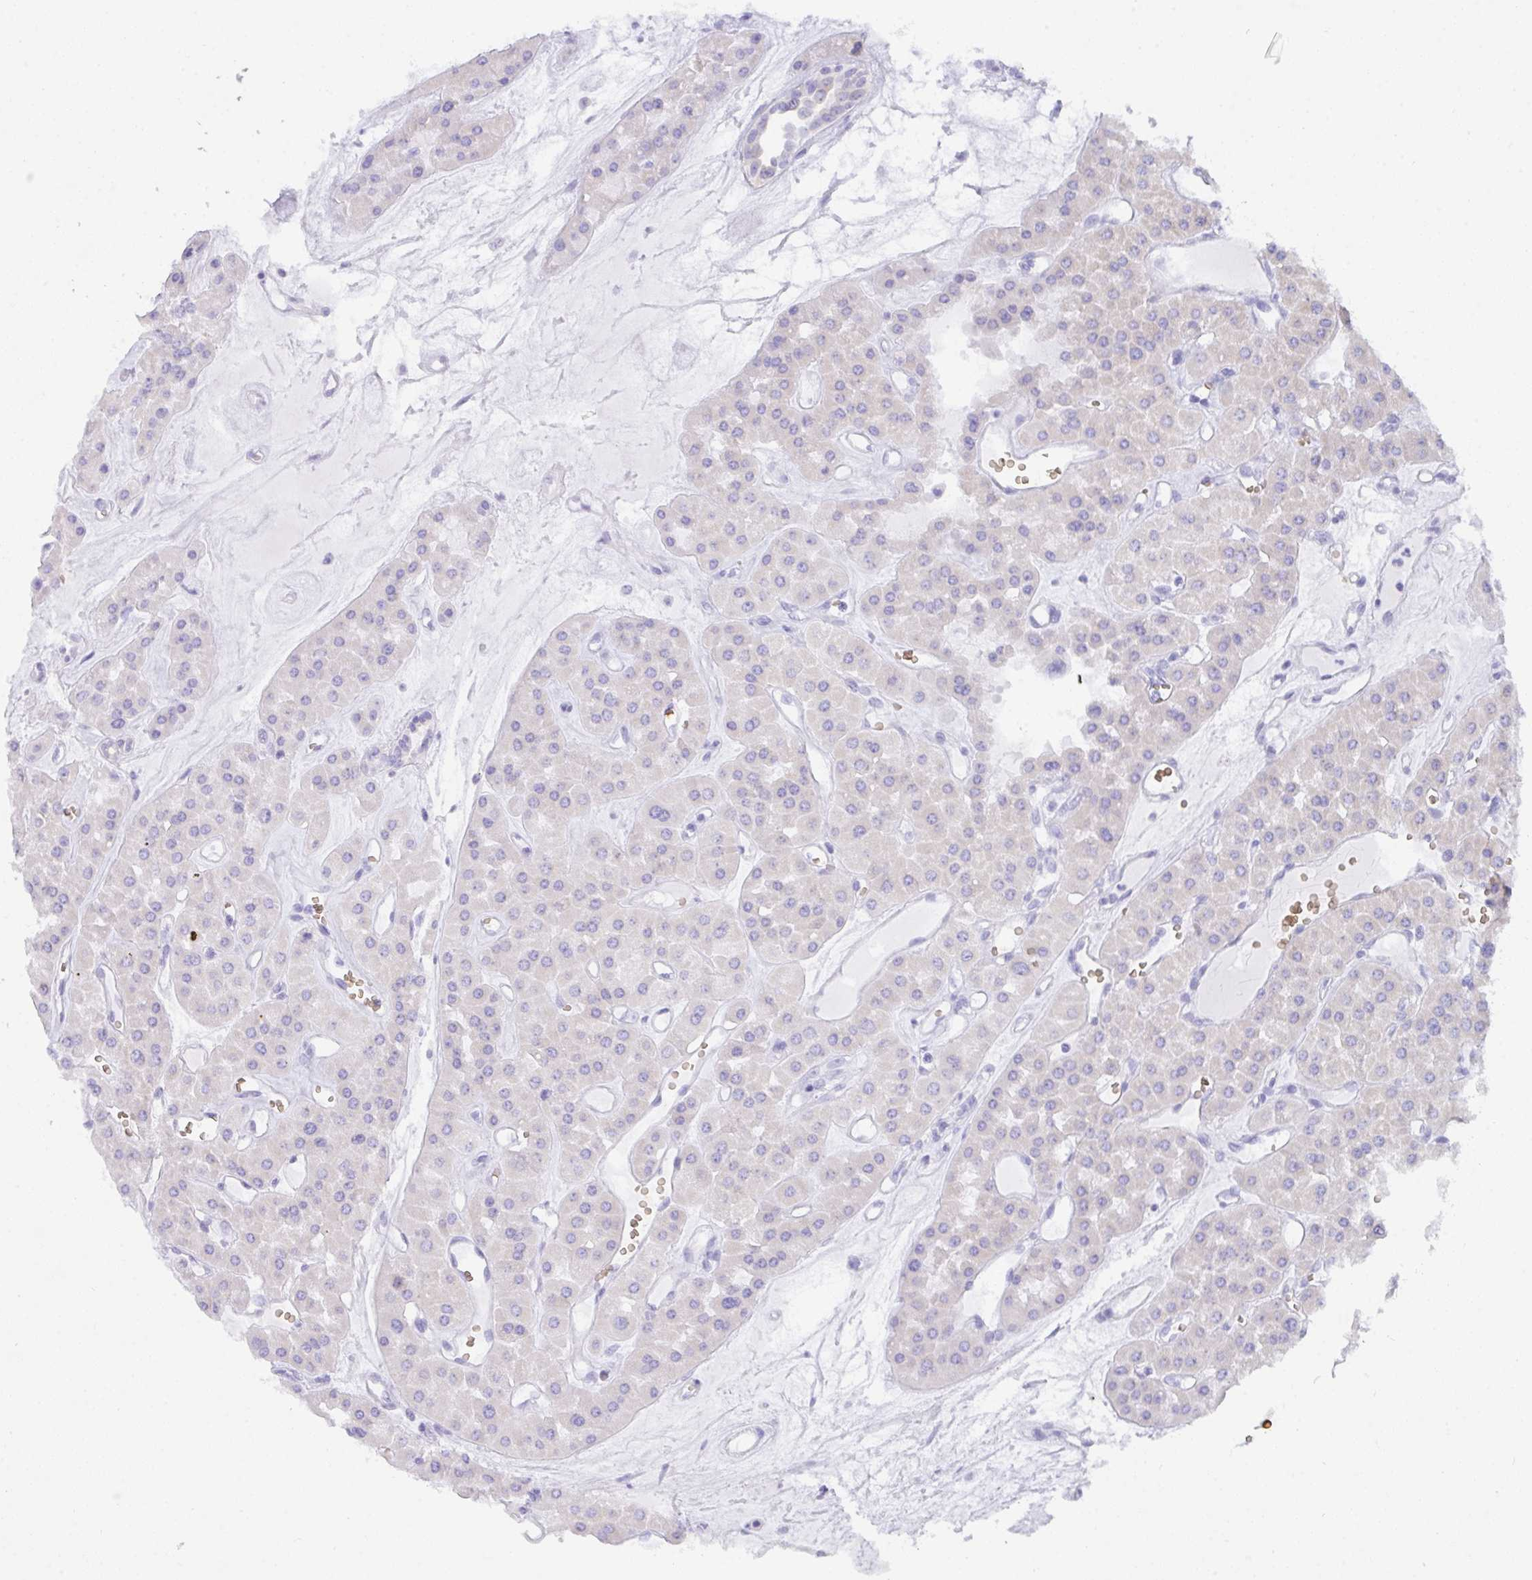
{"staining": {"intensity": "negative", "quantity": "none", "location": "none"}, "tissue": "renal cancer", "cell_type": "Tumor cells", "image_type": "cancer", "snomed": [{"axis": "morphology", "description": "Carcinoma, NOS"}, {"axis": "topography", "description": "Kidney"}], "caption": "Renal cancer was stained to show a protein in brown. There is no significant positivity in tumor cells. Brightfield microscopy of IHC stained with DAB (brown) and hematoxylin (blue), captured at high magnification.", "gene": "ANK1", "patient": {"sex": "female", "age": 75}}